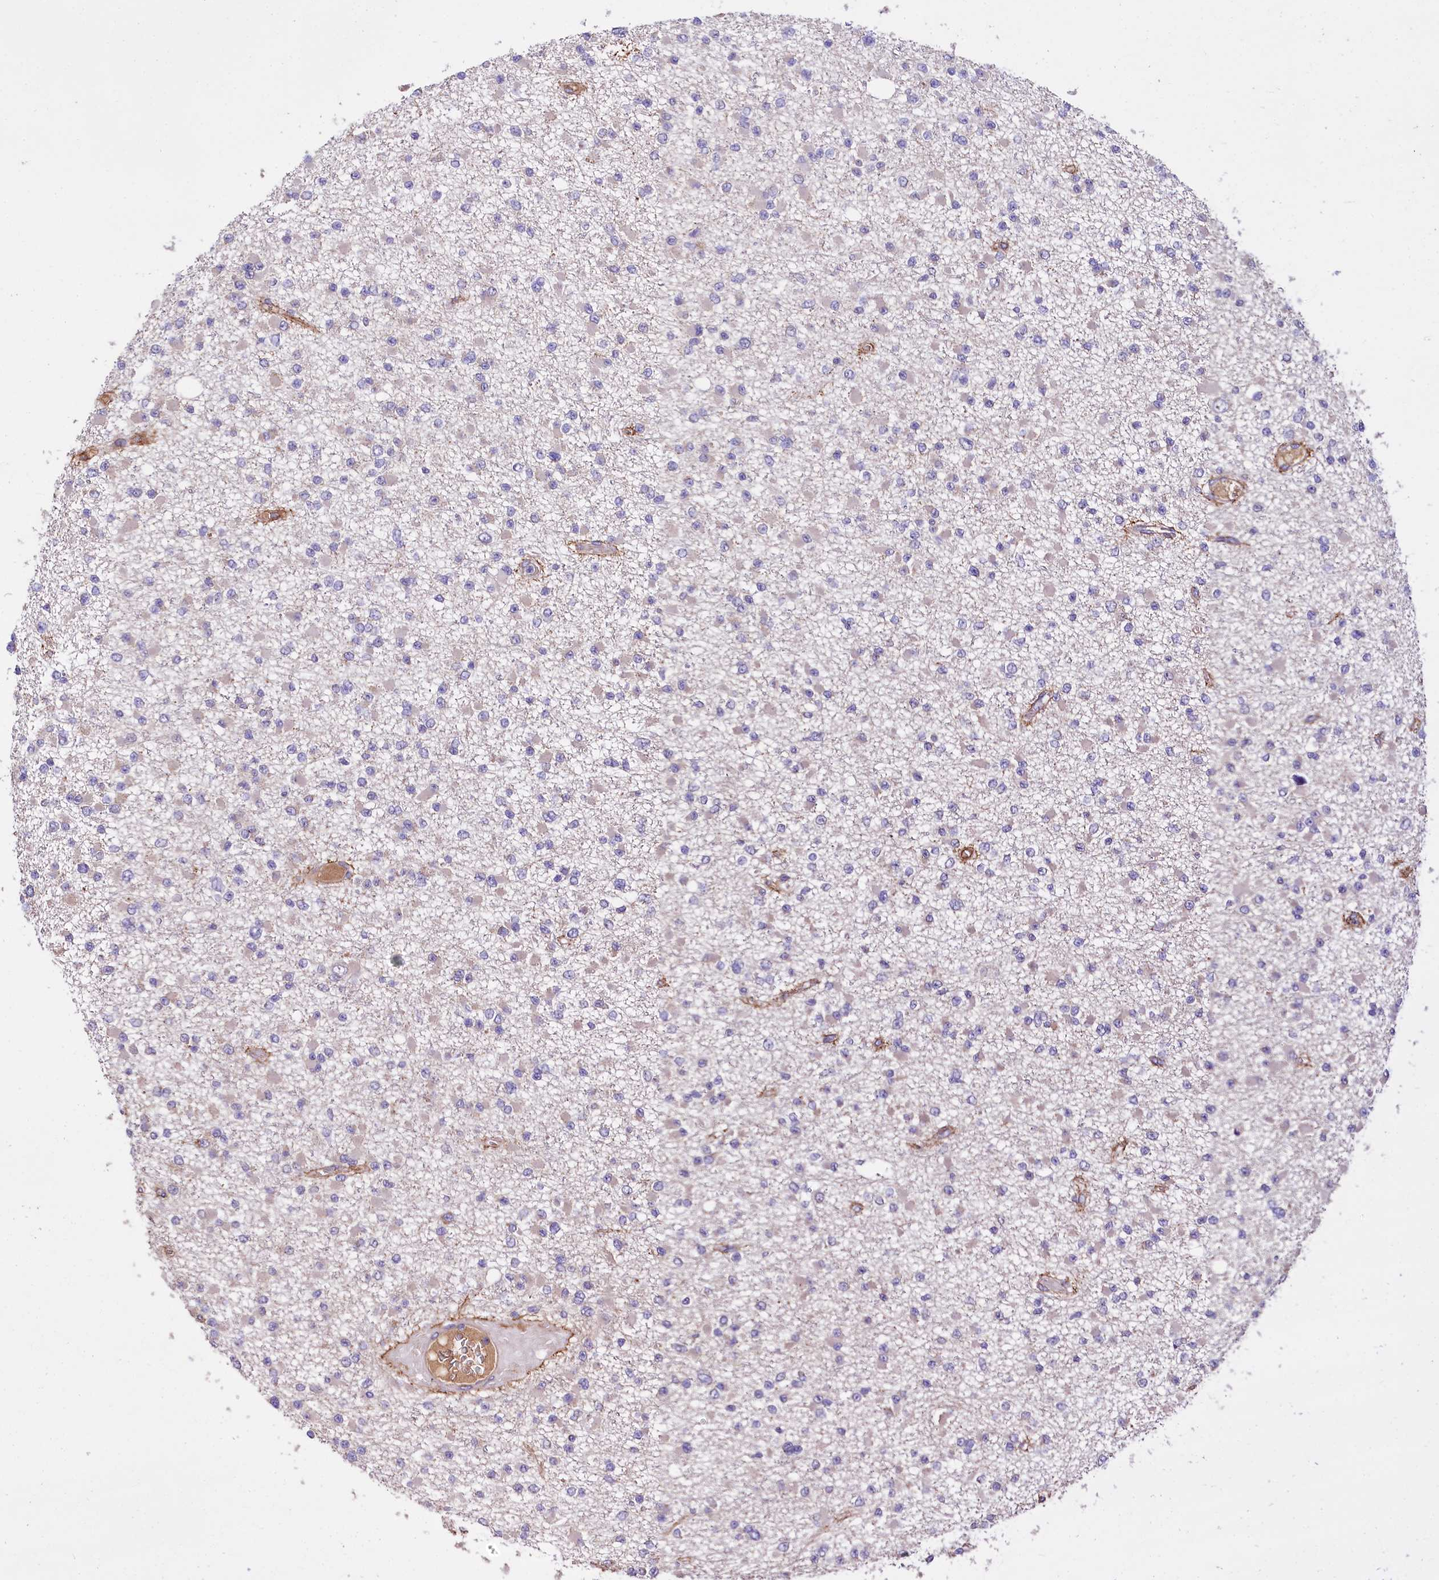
{"staining": {"intensity": "negative", "quantity": "none", "location": "none"}, "tissue": "glioma", "cell_type": "Tumor cells", "image_type": "cancer", "snomed": [{"axis": "morphology", "description": "Glioma, malignant, Low grade"}, {"axis": "topography", "description": "Brain"}], "caption": "A high-resolution image shows immunohistochemistry (IHC) staining of glioma, which reveals no significant positivity in tumor cells. (DAB immunohistochemistry, high magnification).", "gene": "RPUSD3", "patient": {"sex": "female", "age": 22}}